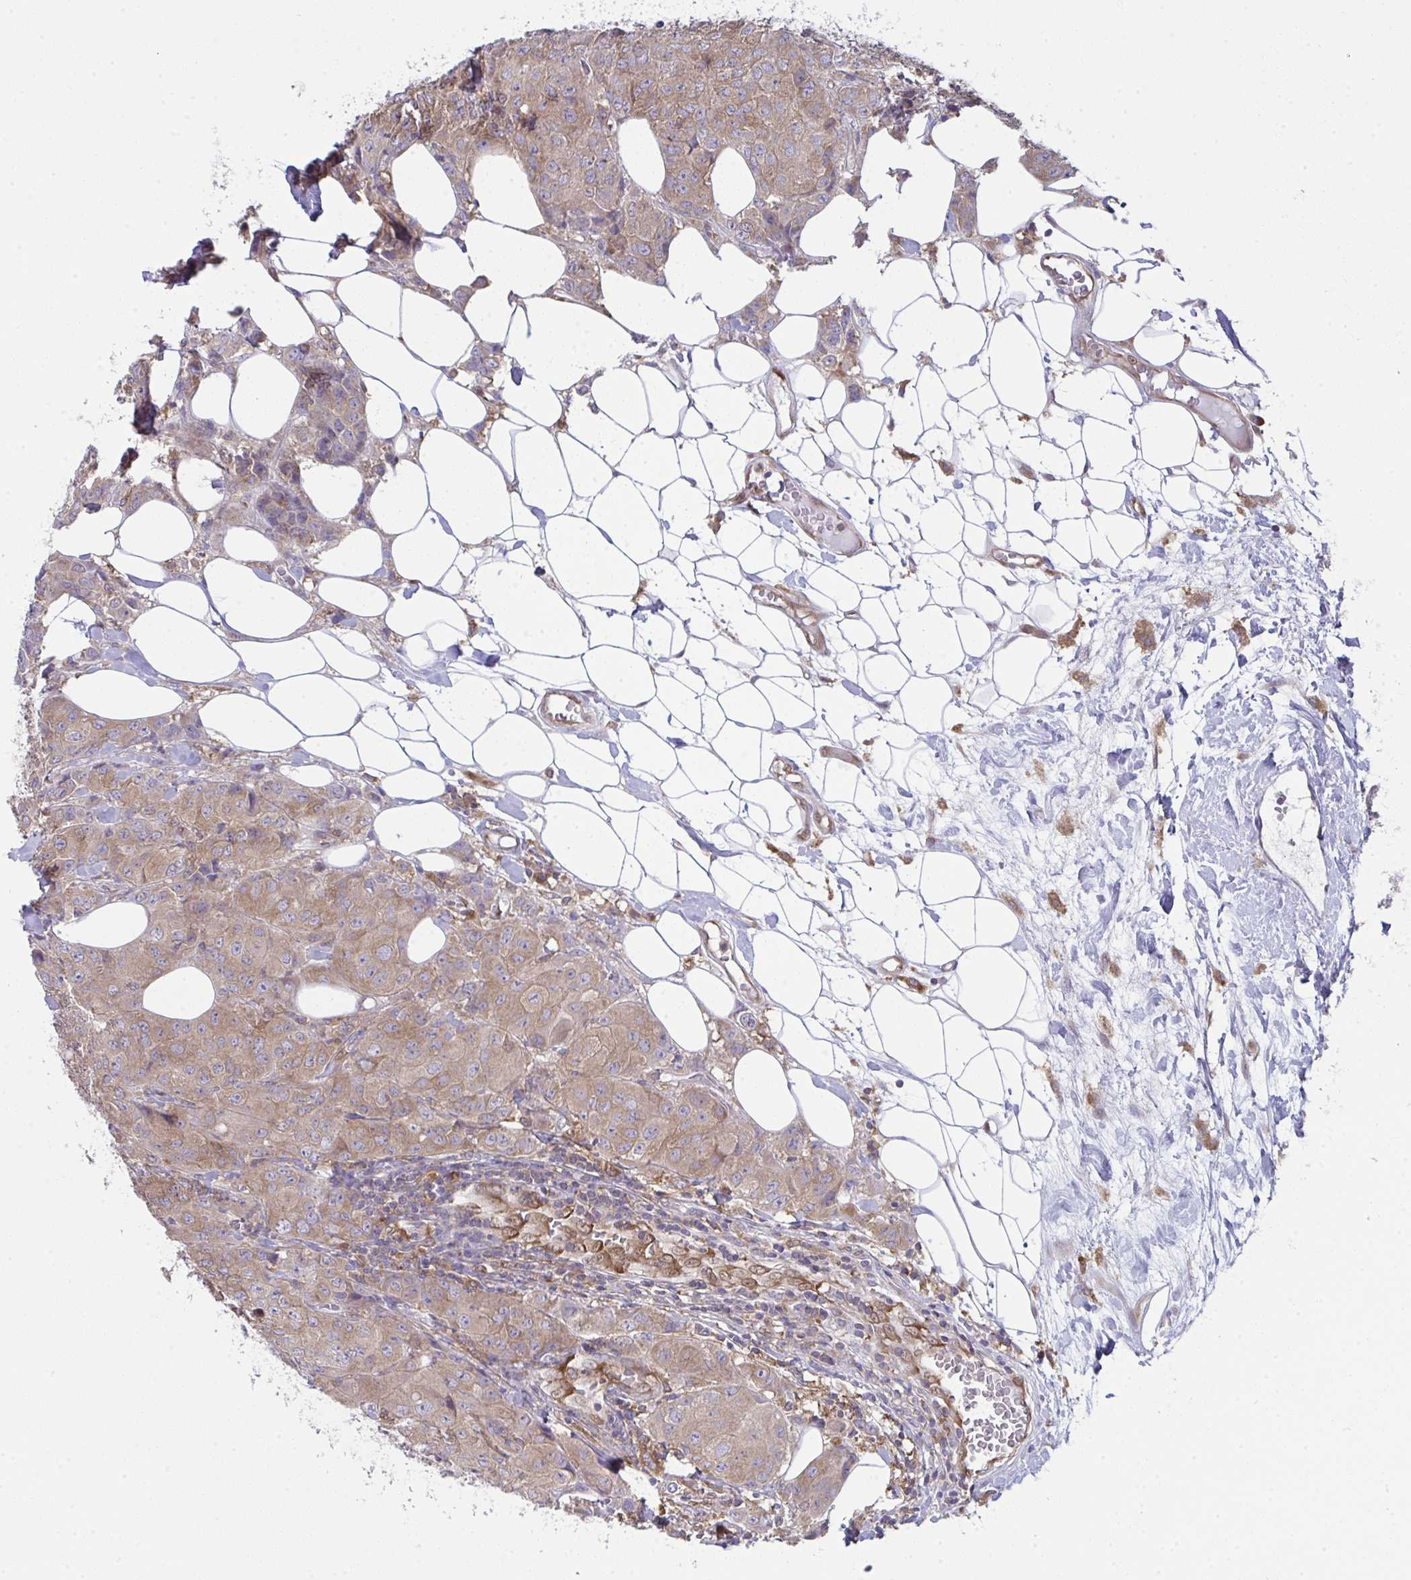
{"staining": {"intensity": "weak", "quantity": ">75%", "location": "cytoplasmic/membranous"}, "tissue": "breast cancer", "cell_type": "Tumor cells", "image_type": "cancer", "snomed": [{"axis": "morphology", "description": "Duct carcinoma"}, {"axis": "topography", "description": "Breast"}], "caption": "DAB immunohistochemical staining of human breast cancer demonstrates weak cytoplasmic/membranous protein expression in approximately >75% of tumor cells. The staining is performed using DAB (3,3'-diaminobenzidine) brown chromogen to label protein expression. The nuclei are counter-stained blue using hematoxylin.", "gene": "ALDH16A1", "patient": {"sex": "female", "age": 43}}